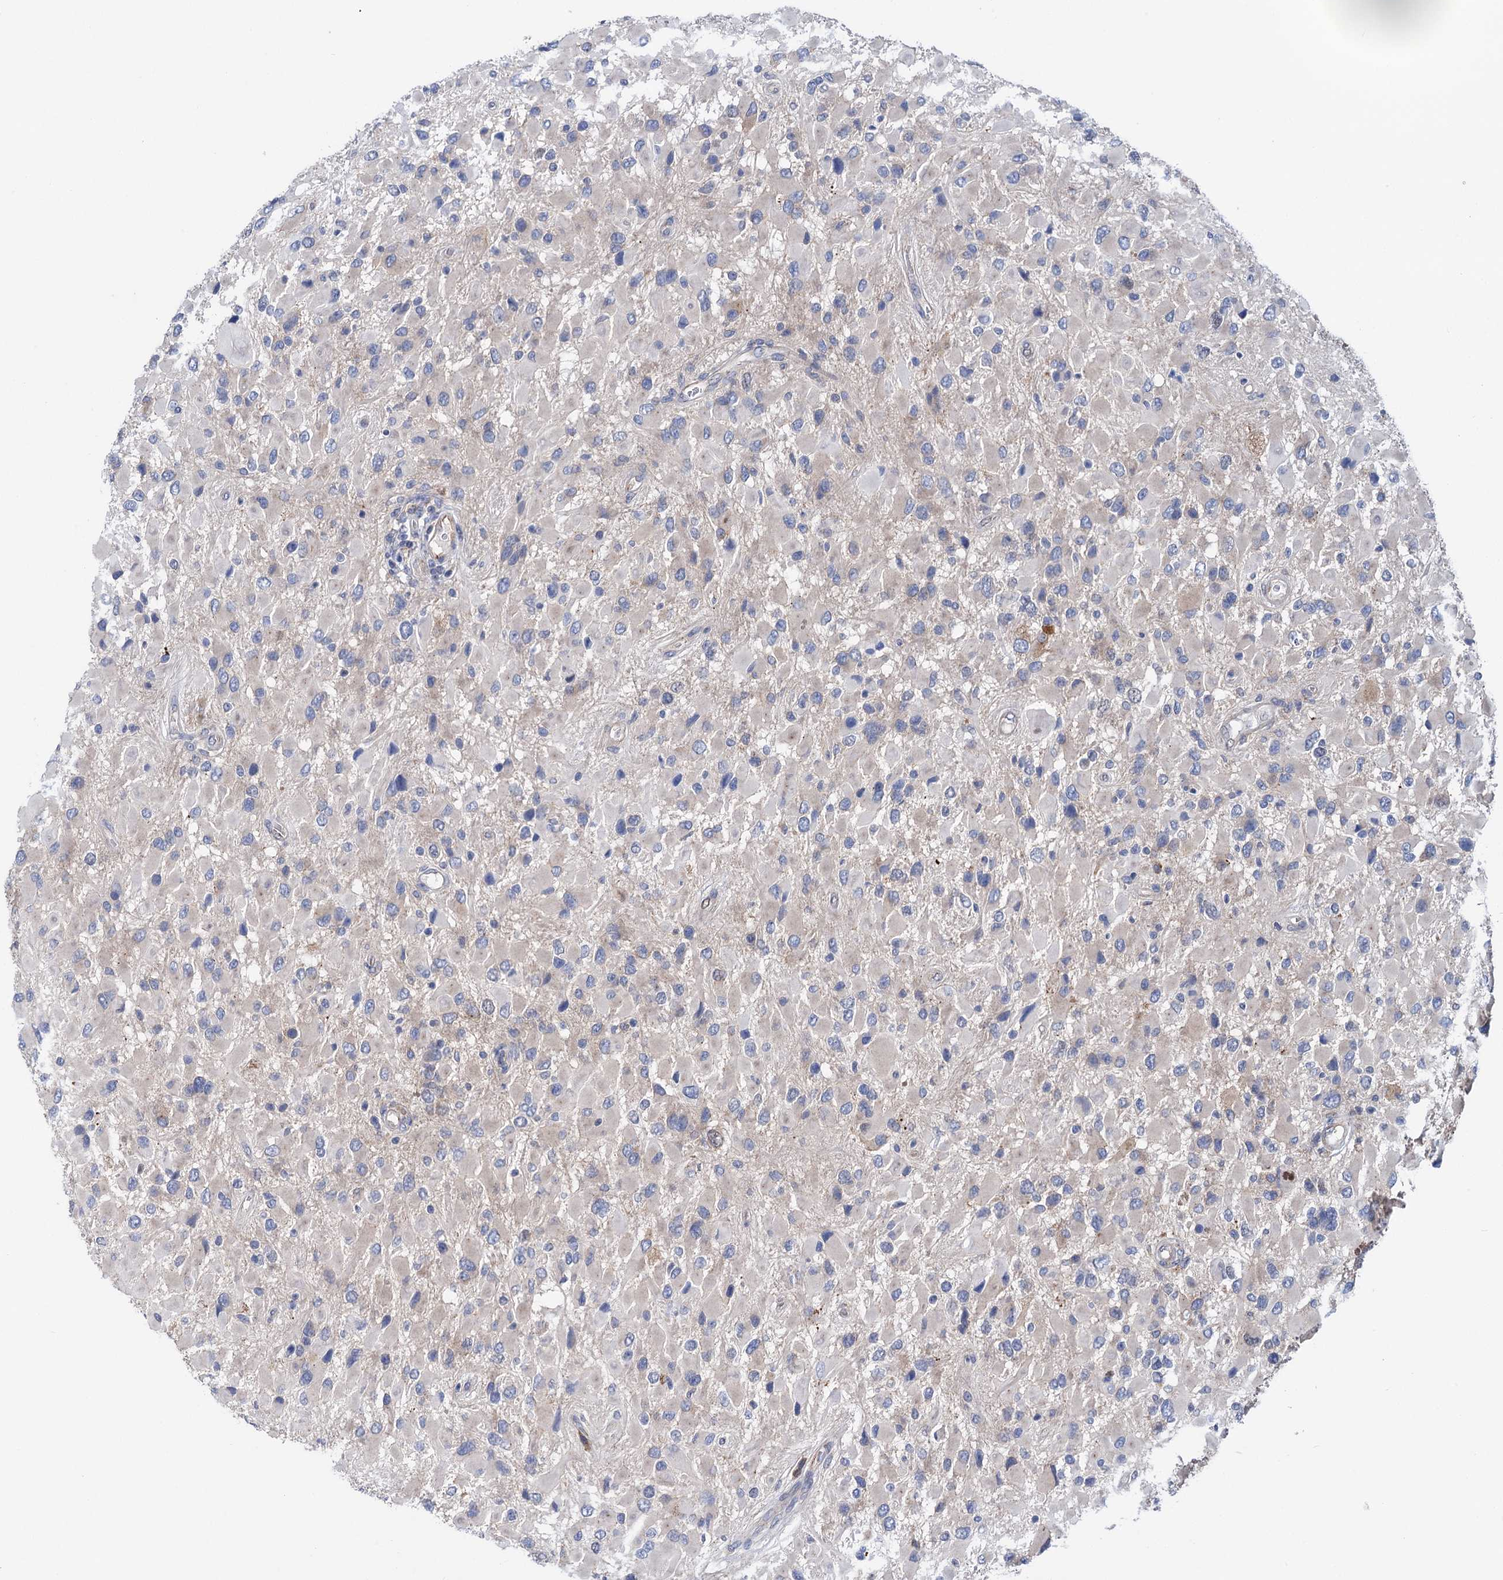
{"staining": {"intensity": "negative", "quantity": "none", "location": "none"}, "tissue": "glioma", "cell_type": "Tumor cells", "image_type": "cancer", "snomed": [{"axis": "morphology", "description": "Glioma, malignant, High grade"}, {"axis": "topography", "description": "Brain"}], "caption": "This is an IHC micrograph of glioma. There is no staining in tumor cells.", "gene": "ZNRD2", "patient": {"sex": "male", "age": 53}}